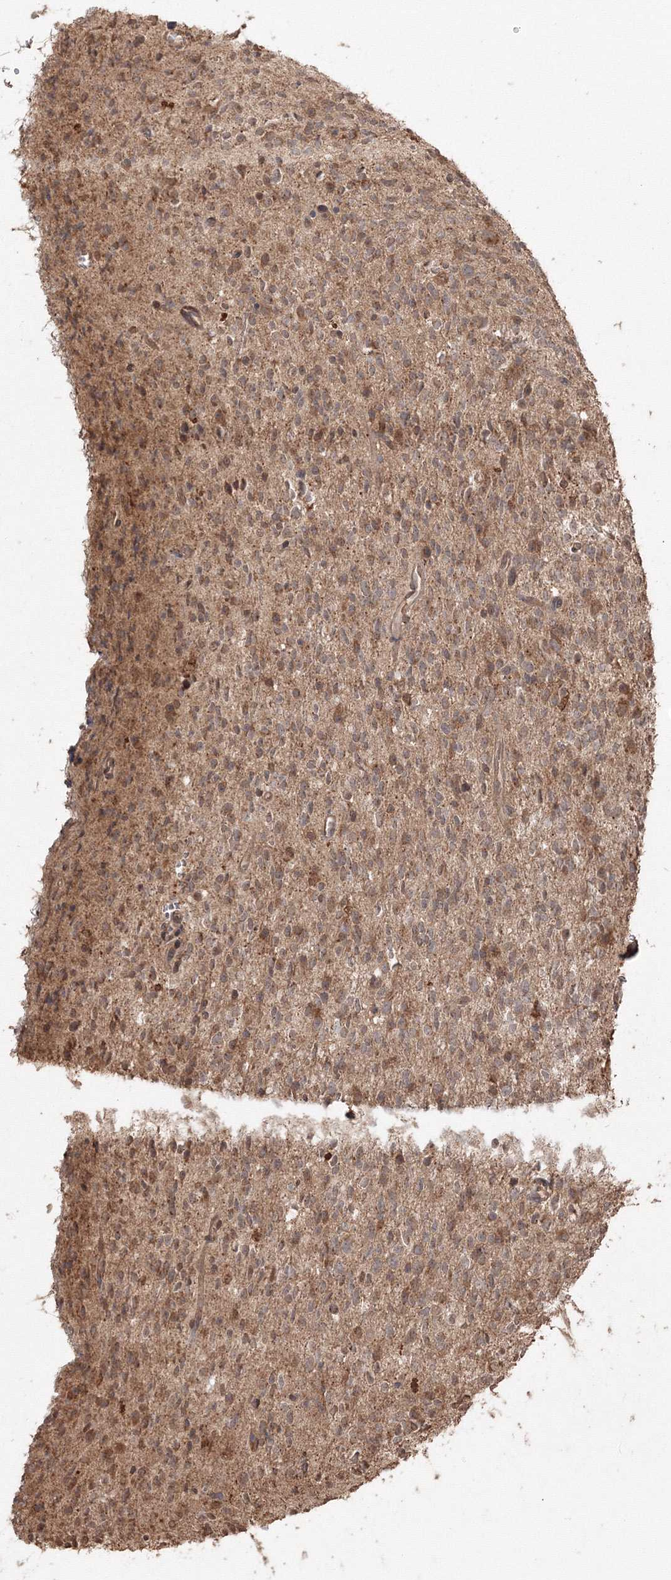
{"staining": {"intensity": "moderate", "quantity": "<25%", "location": "cytoplasmic/membranous"}, "tissue": "glioma", "cell_type": "Tumor cells", "image_type": "cancer", "snomed": [{"axis": "morphology", "description": "Glioma, malignant, High grade"}, {"axis": "topography", "description": "Brain"}], "caption": "IHC photomicrograph of neoplastic tissue: glioma stained using IHC shows low levels of moderate protein expression localized specifically in the cytoplasmic/membranous of tumor cells, appearing as a cytoplasmic/membranous brown color.", "gene": "CCDC122", "patient": {"sex": "male", "age": 34}}